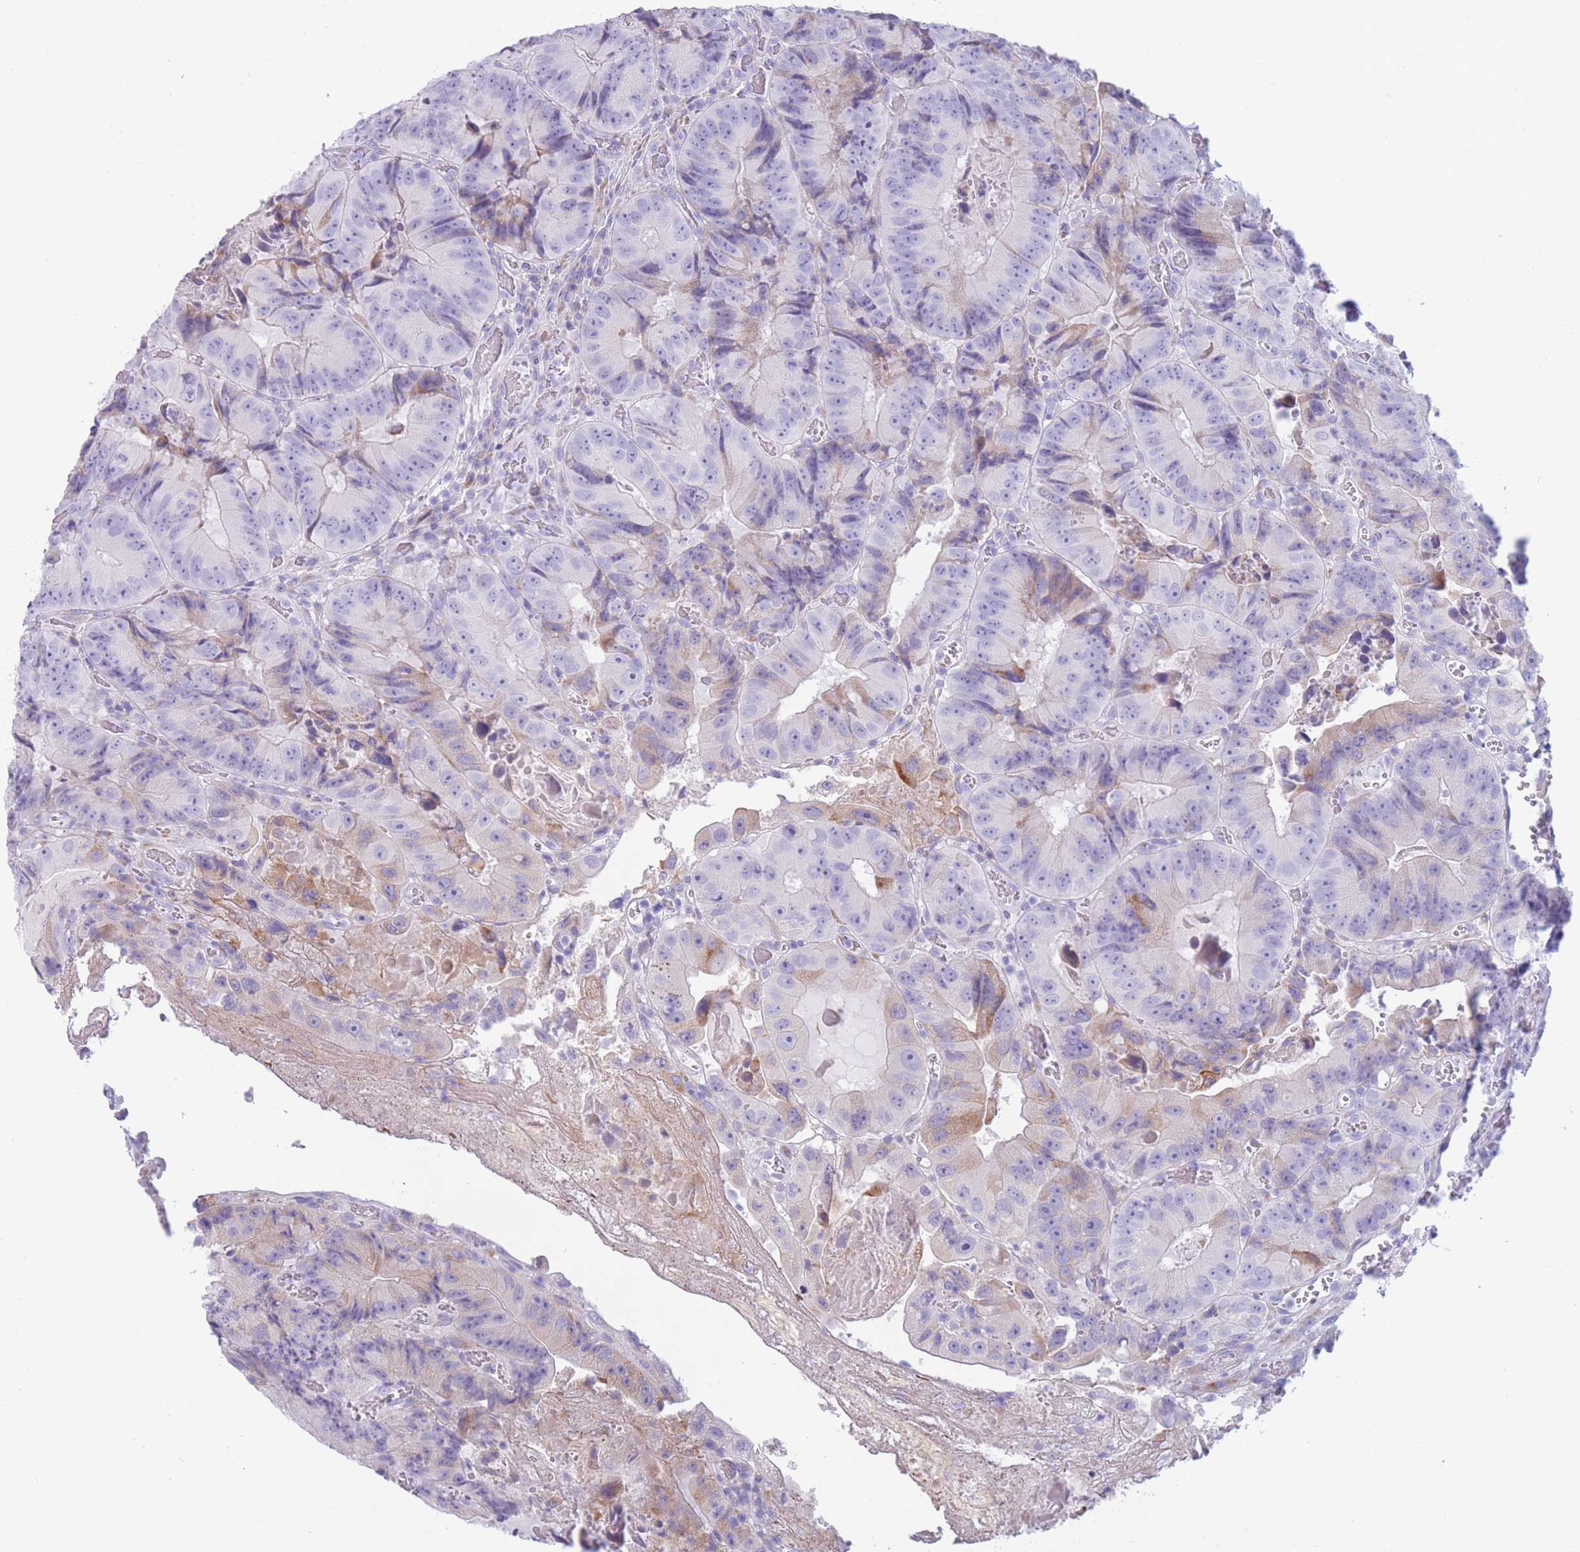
{"staining": {"intensity": "weak", "quantity": "<25%", "location": "cytoplasmic/membranous"}, "tissue": "colorectal cancer", "cell_type": "Tumor cells", "image_type": "cancer", "snomed": [{"axis": "morphology", "description": "Adenocarcinoma, NOS"}, {"axis": "topography", "description": "Colon"}], "caption": "DAB (3,3'-diaminobenzidine) immunohistochemical staining of colorectal adenocarcinoma displays no significant positivity in tumor cells.", "gene": "COL27A1", "patient": {"sex": "female", "age": 86}}